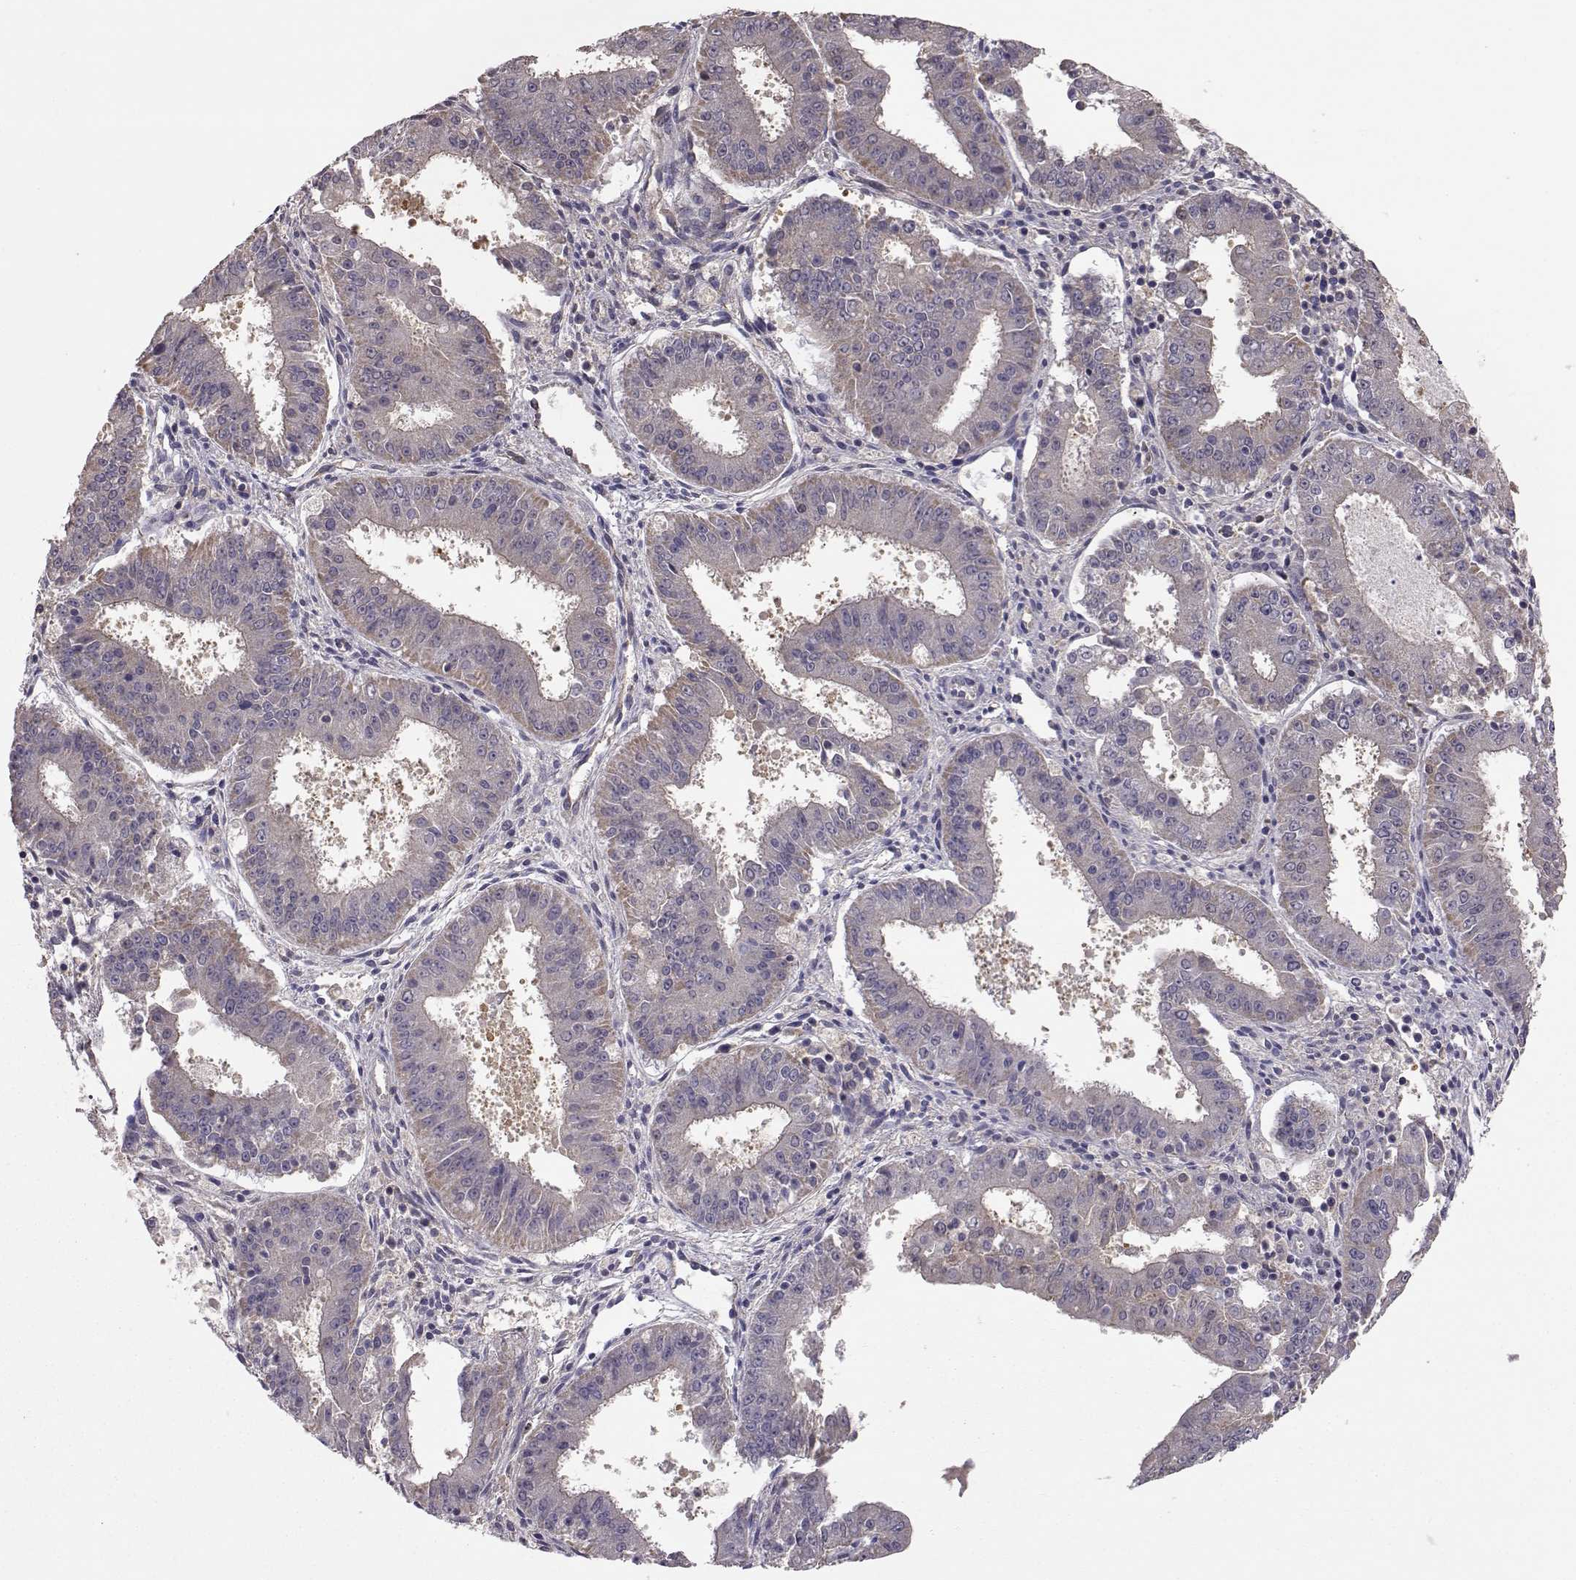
{"staining": {"intensity": "negative", "quantity": "none", "location": "none"}, "tissue": "ovarian cancer", "cell_type": "Tumor cells", "image_type": "cancer", "snomed": [{"axis": "morphology", "description": "Carcinoma, endometroid"}, {"axis": "topography", "description": "Ovary"}], "caption": "Tumor cells show no significant protein staining in ovarian cancer.", "gene": "NCAM2", "patient": {"sex": "female", "age": 42}}